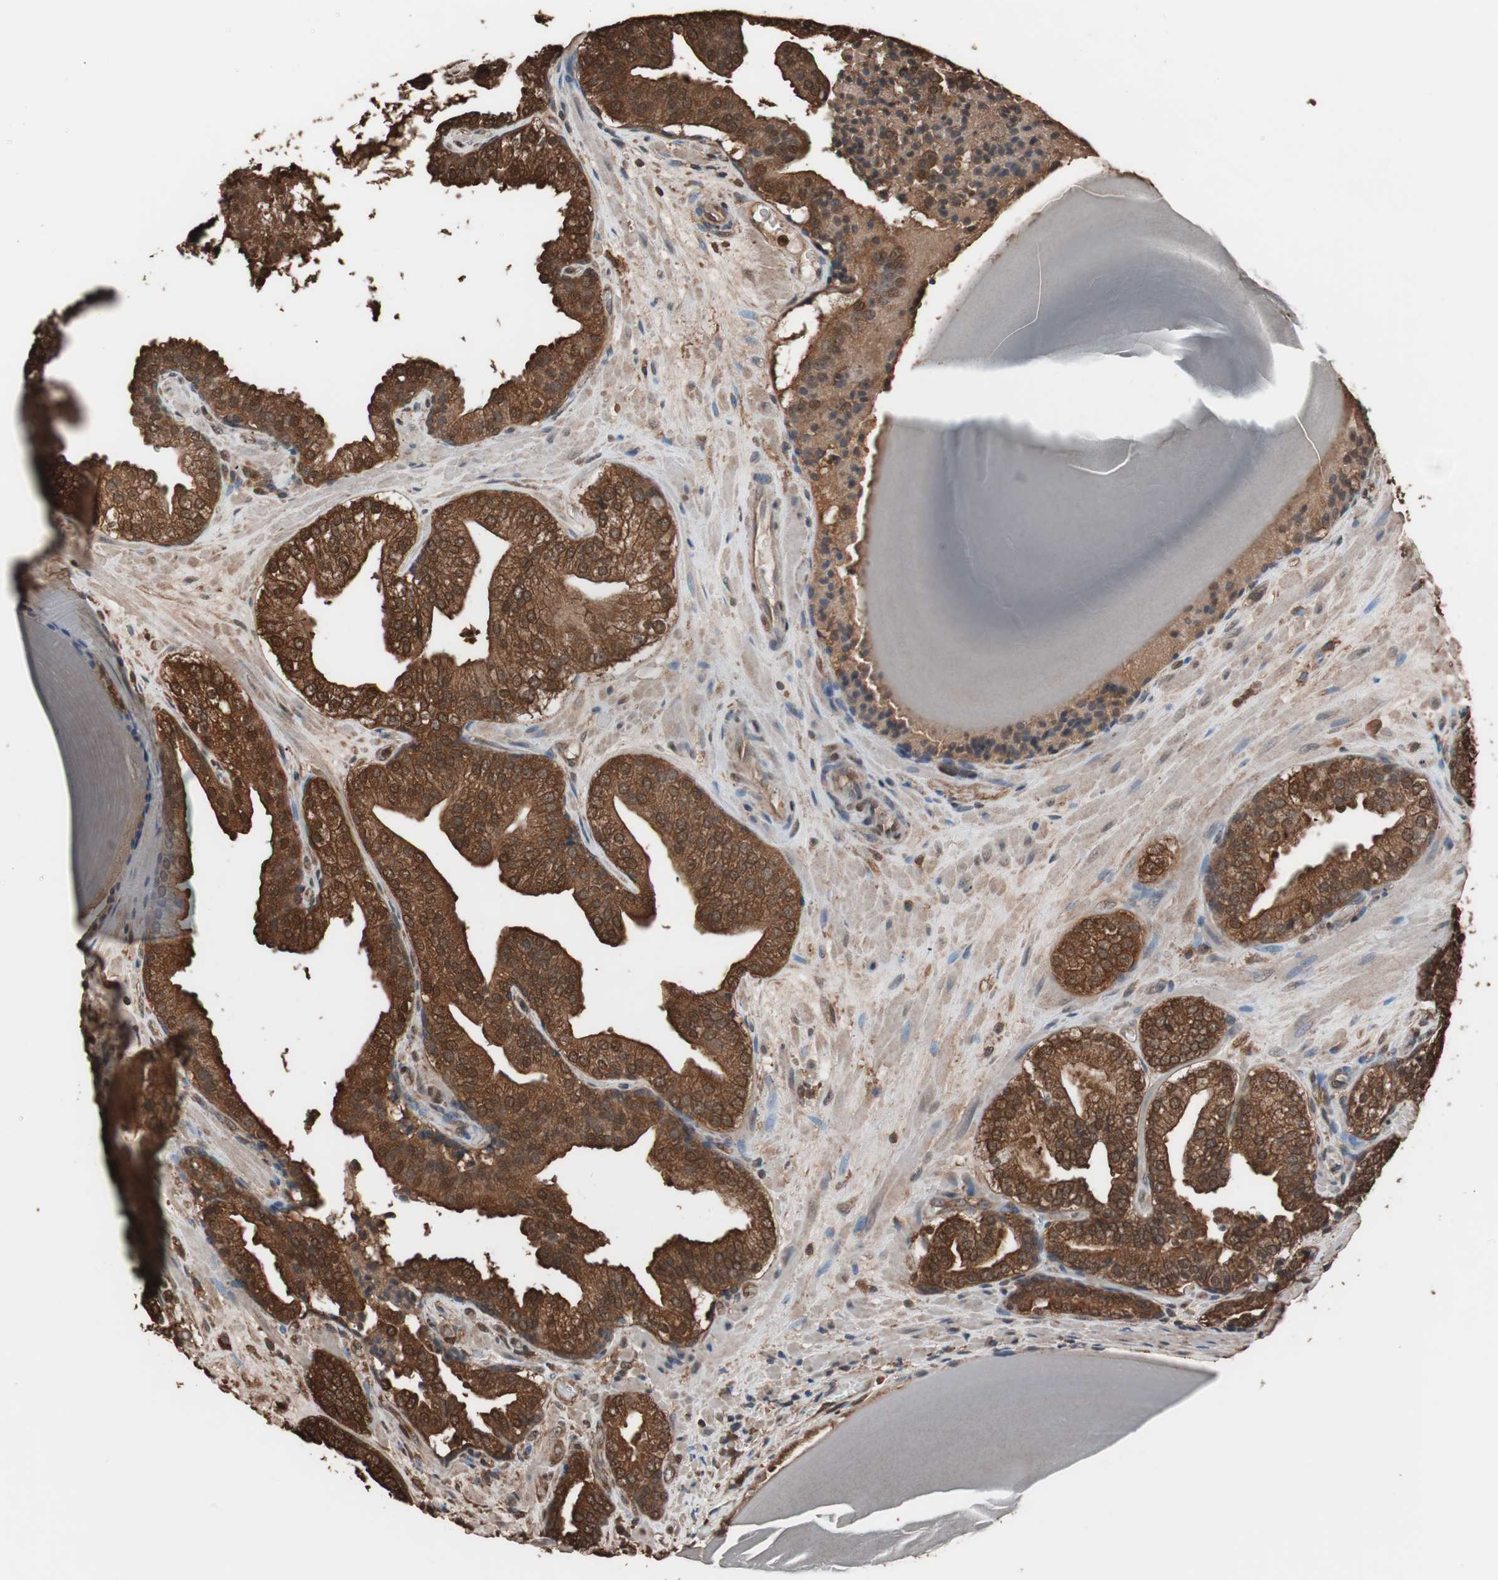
{"staining": {"intensity": "strong", "quantity": ">75%", "location": "cytoplasmic/membranous,nuclear"}, "tissue": "prostate cancer", "cell_type": "Tumor cells", "image_type": "cancer", "snomed": [{"axis": "morphology", "description": "Adenocarcinoma, High grade"}, {"axis": "topography", "description": "Prostate"}], "caption": "IHC of prostate cancer (adenocarcinoma (high-grade)) demonstrates high levels of strong cytoplasmic/membranous and nuclear expression in about >75% of tumor cells.", "gene": "CALM2", "patient": {"sex": "male", "age": 68}}